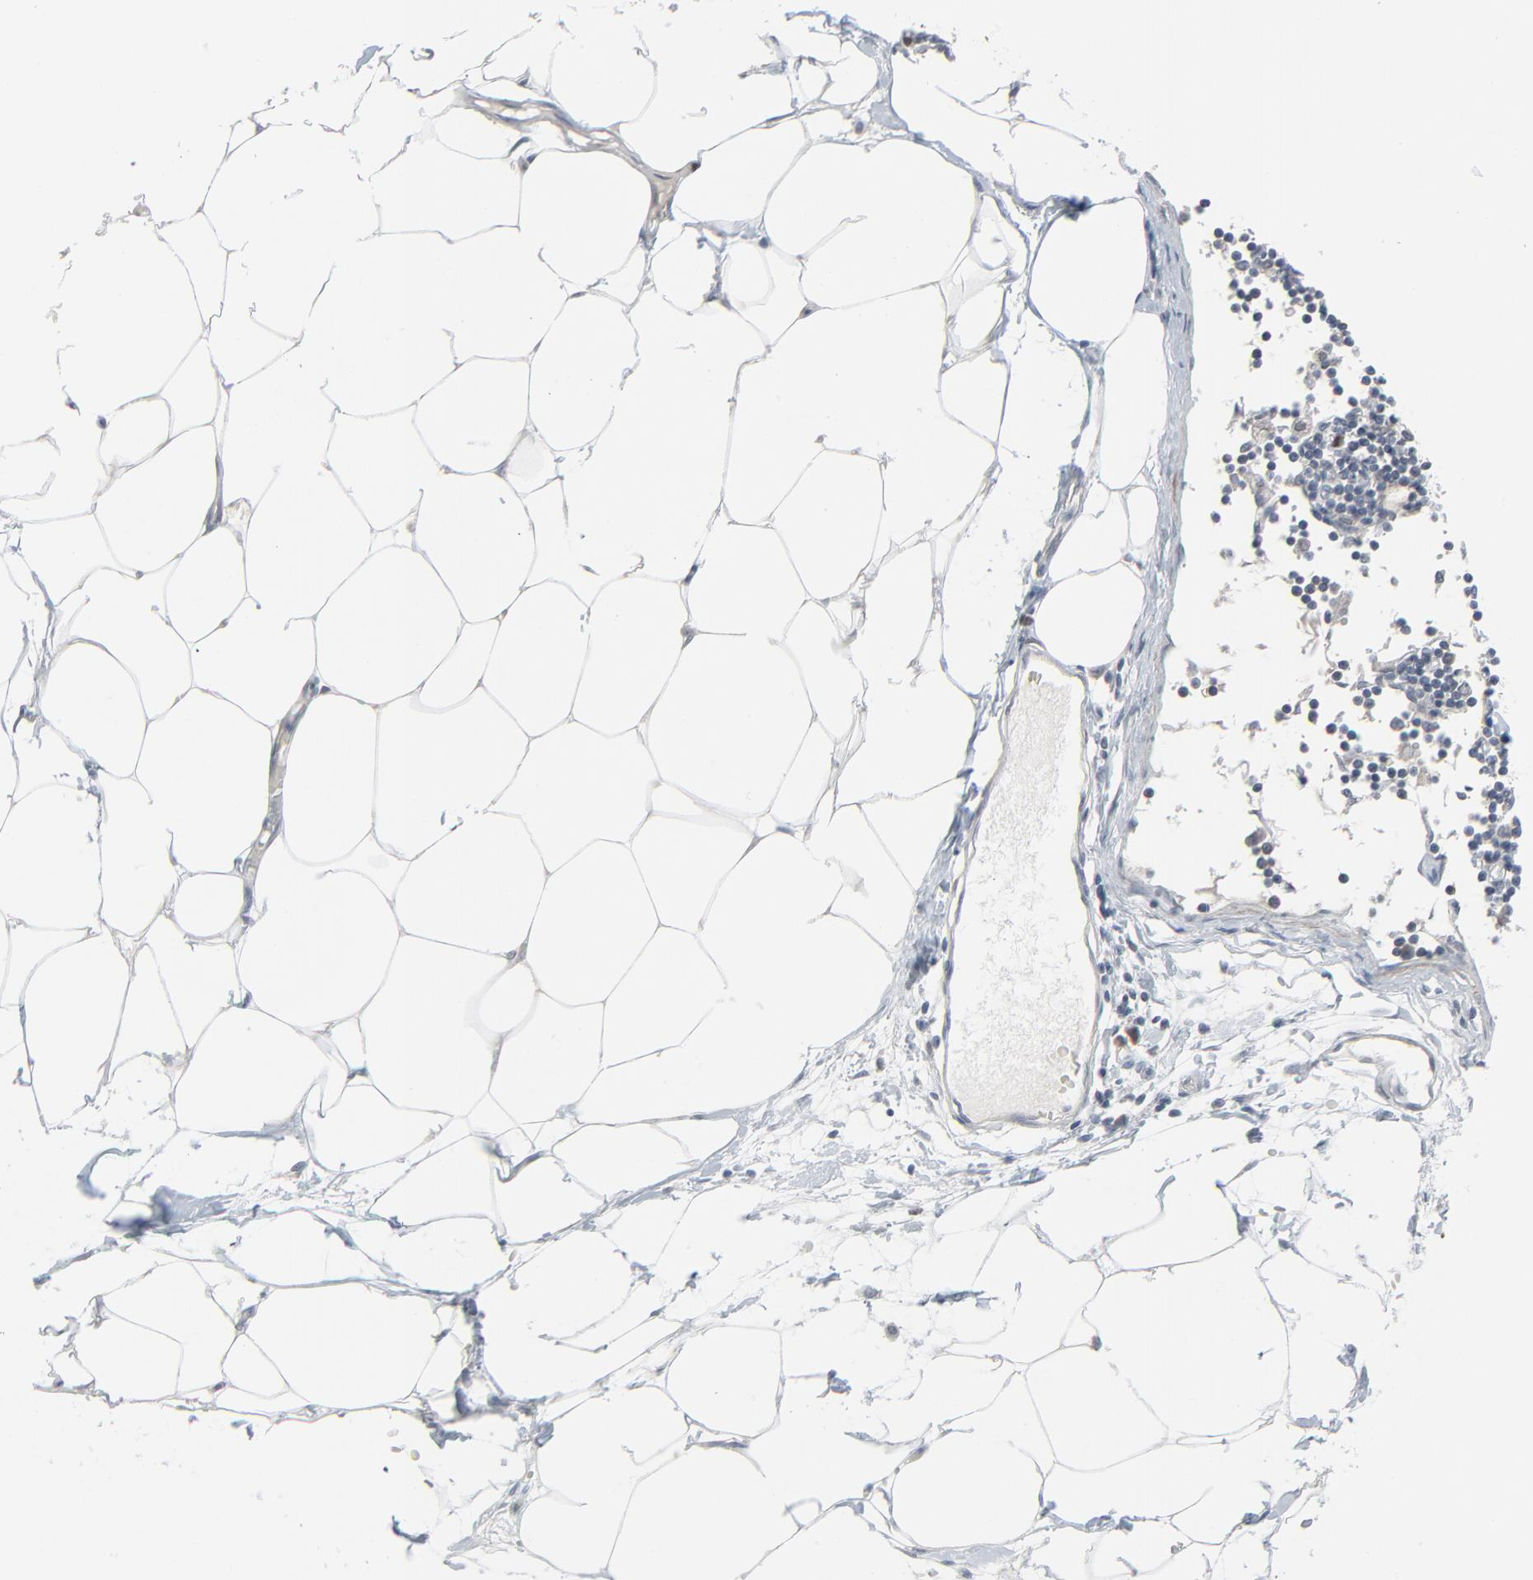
{"staining": {"intensity": "negative", "quantity": "none", "location": "none"}, "tissue": "adipose tissue", "cell_type": "Adipocytes", "image_type": "normal", "snomed": [{"axis": "morphology", "description": "Normal tissue, NOS"}, {"axis": "morphology", "description": "Adenocarcinoma, NOS"}, {"axis": "topography", "description": "Colon"}, {"axis": "topography", "description": "Peripheral nerve tissue"}], "caption": "Adipocytes show no significant protein expression in unremarkable adipose tissue. (DAB immunohistochemistry visualized using brightfield microscopy, high magnification).", "gene": "SAGE1", "patient": {"sex": "male", "age": 14}}